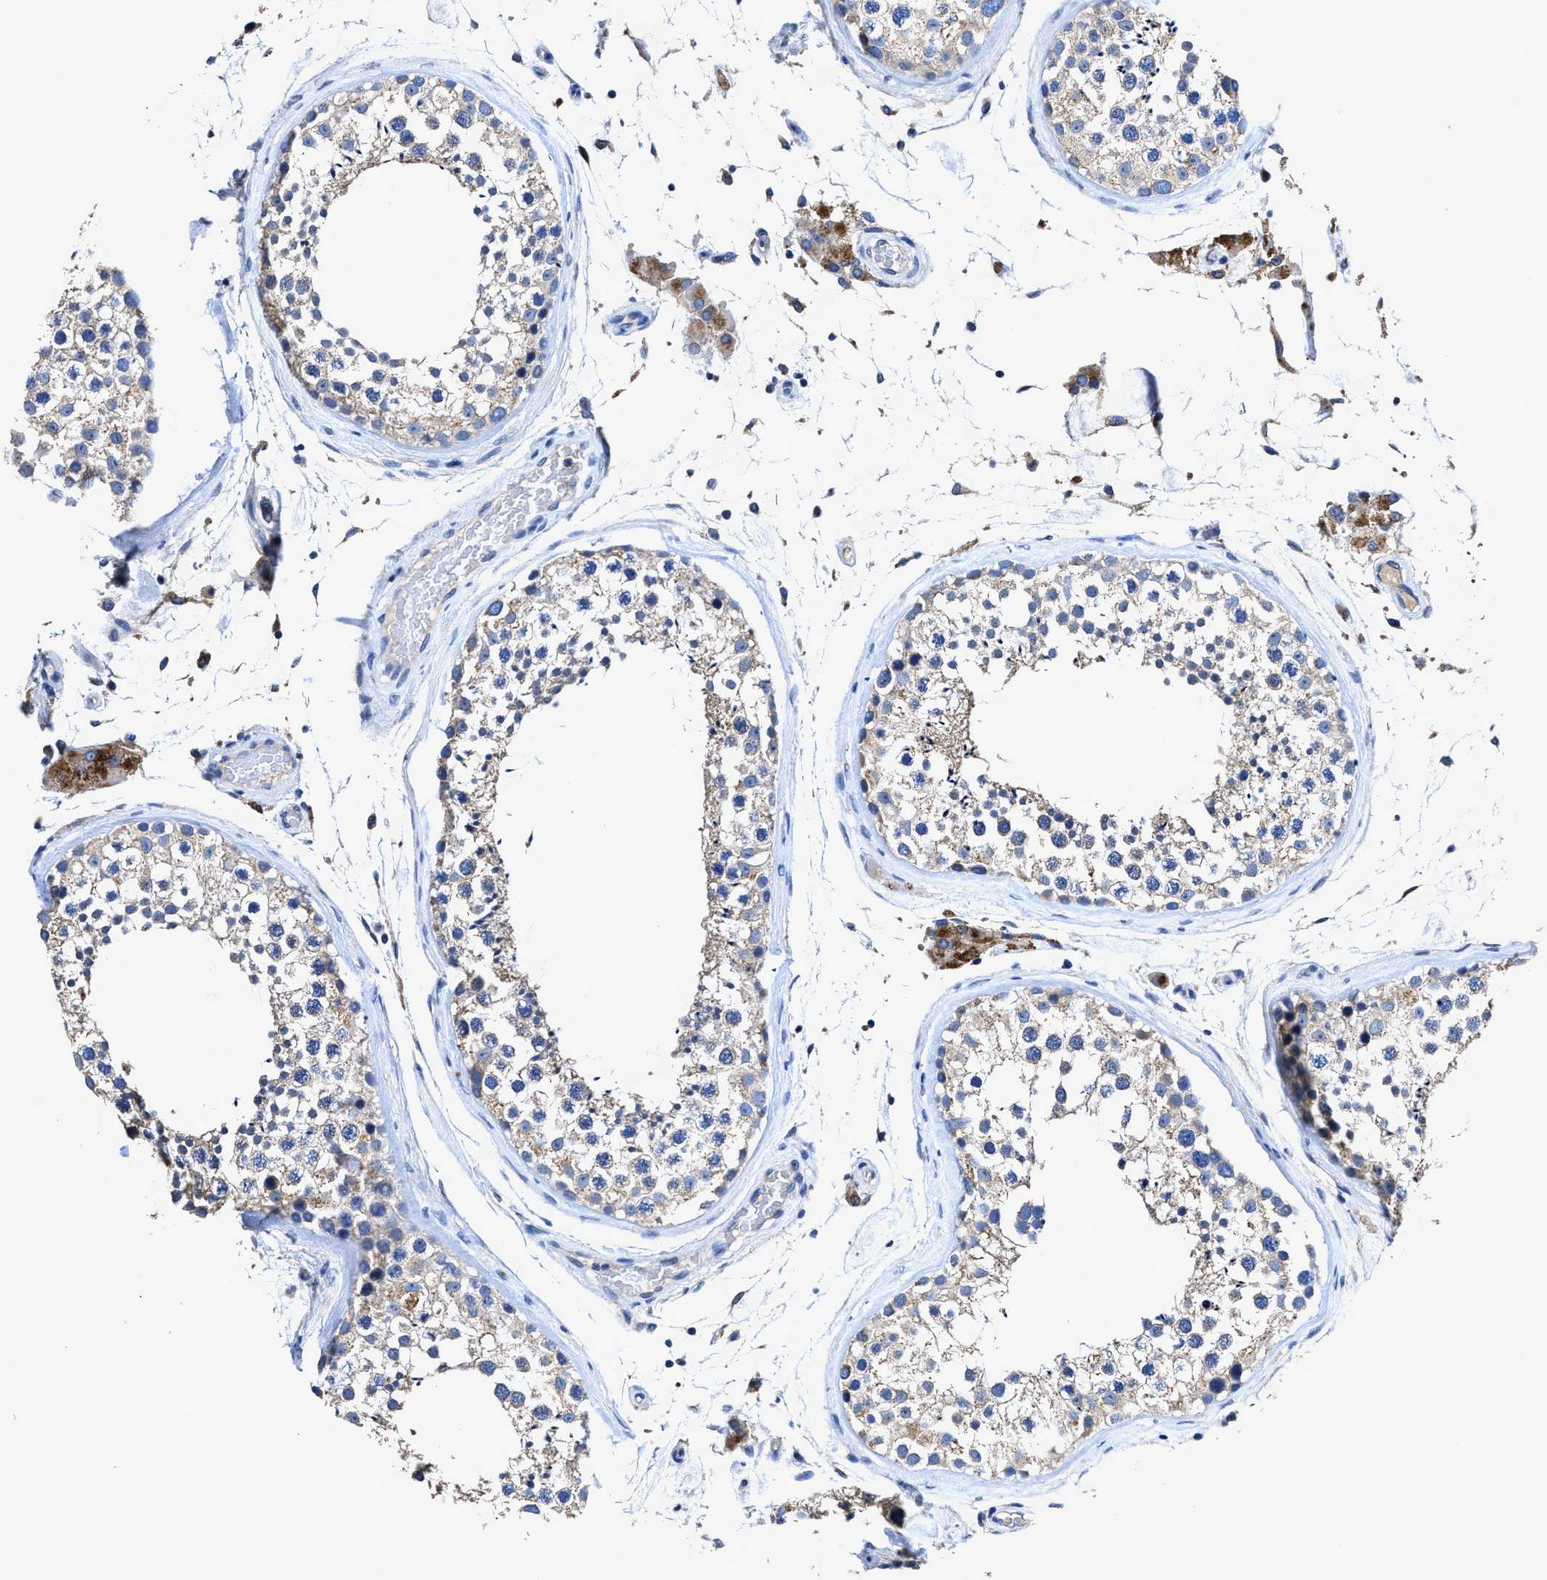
{"staining": {"intensity": "weak", "quantity": "<25%", "location": "cytoplasmic/membranous"}, "tissue": "testis", "cell_type": "Cells in seminiferous ducts", "image_type": "normal", "snomed": [{"axis": "morphology", "description": "Normal tissue, NOS"}, {"axis": "topography", "description": "Testis"}], "caption": "Cells in seminiferous ducts are negative for protein expression in benign human testis. (DAB (3,3'-diaminobenzidine) IHC, high magnification).", "gene": "UBR4", "patient": {"sex": "male", "age": 46}}